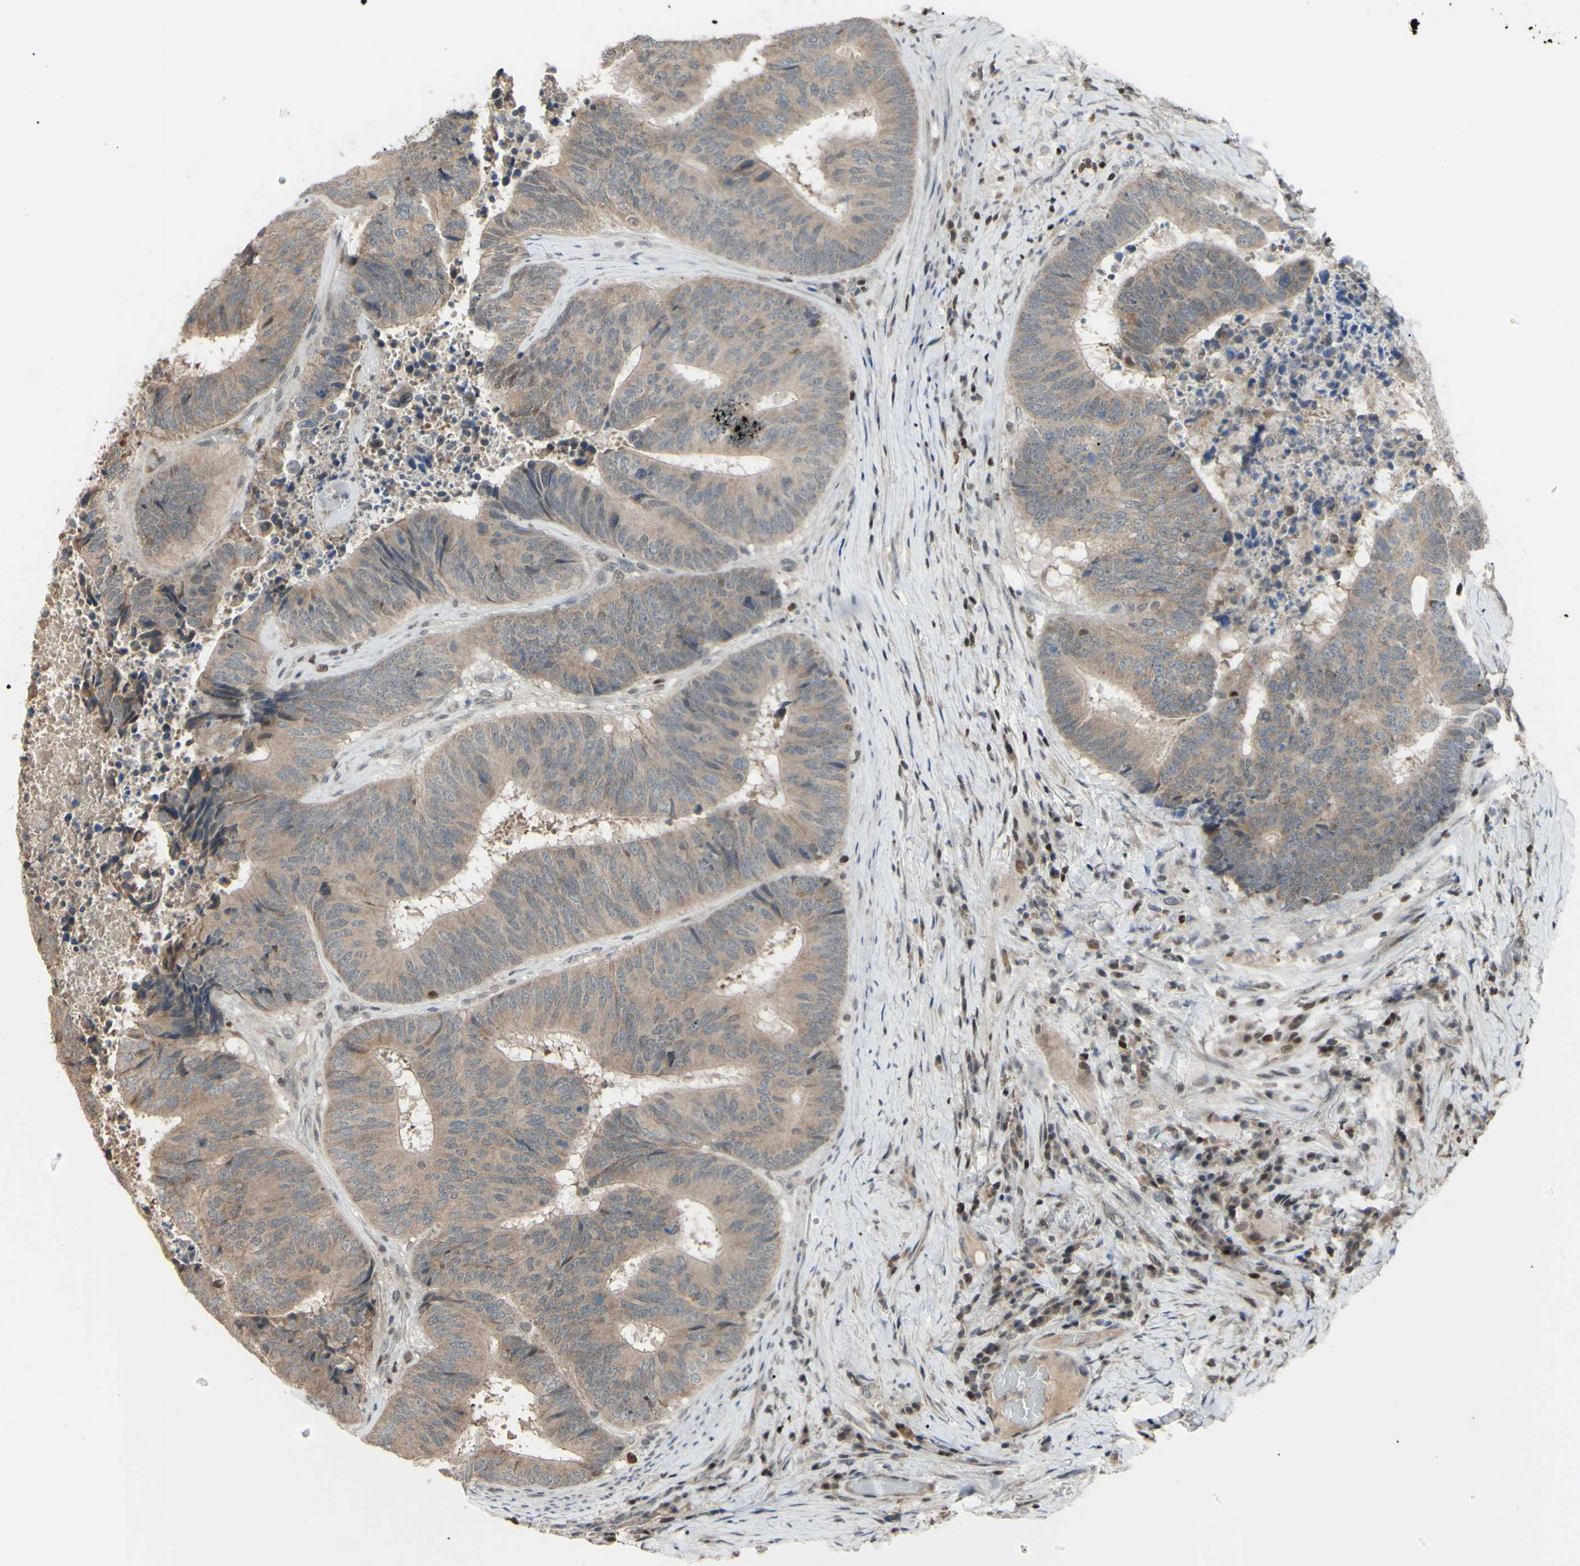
{"staining": {"intensity": "moderate", "quantity": ">75%", "location": "cytoplasmic/membranous"}, "tissue": "colorectal cancer", "cell_type": "Tumor cells", "image_type": "cancer", "snomed": [{"axis": "morphology", "description": "Adenocarcinoma, NOS"}, {"axis": "topography", "description": "Rectum"}], "caption": "Colorectal adenocarcinoma stained with a protein marker demonstrates moderate staining in tumor cells.", "gene": "SP4", "patient": {"sex": "male", "age": 72}}